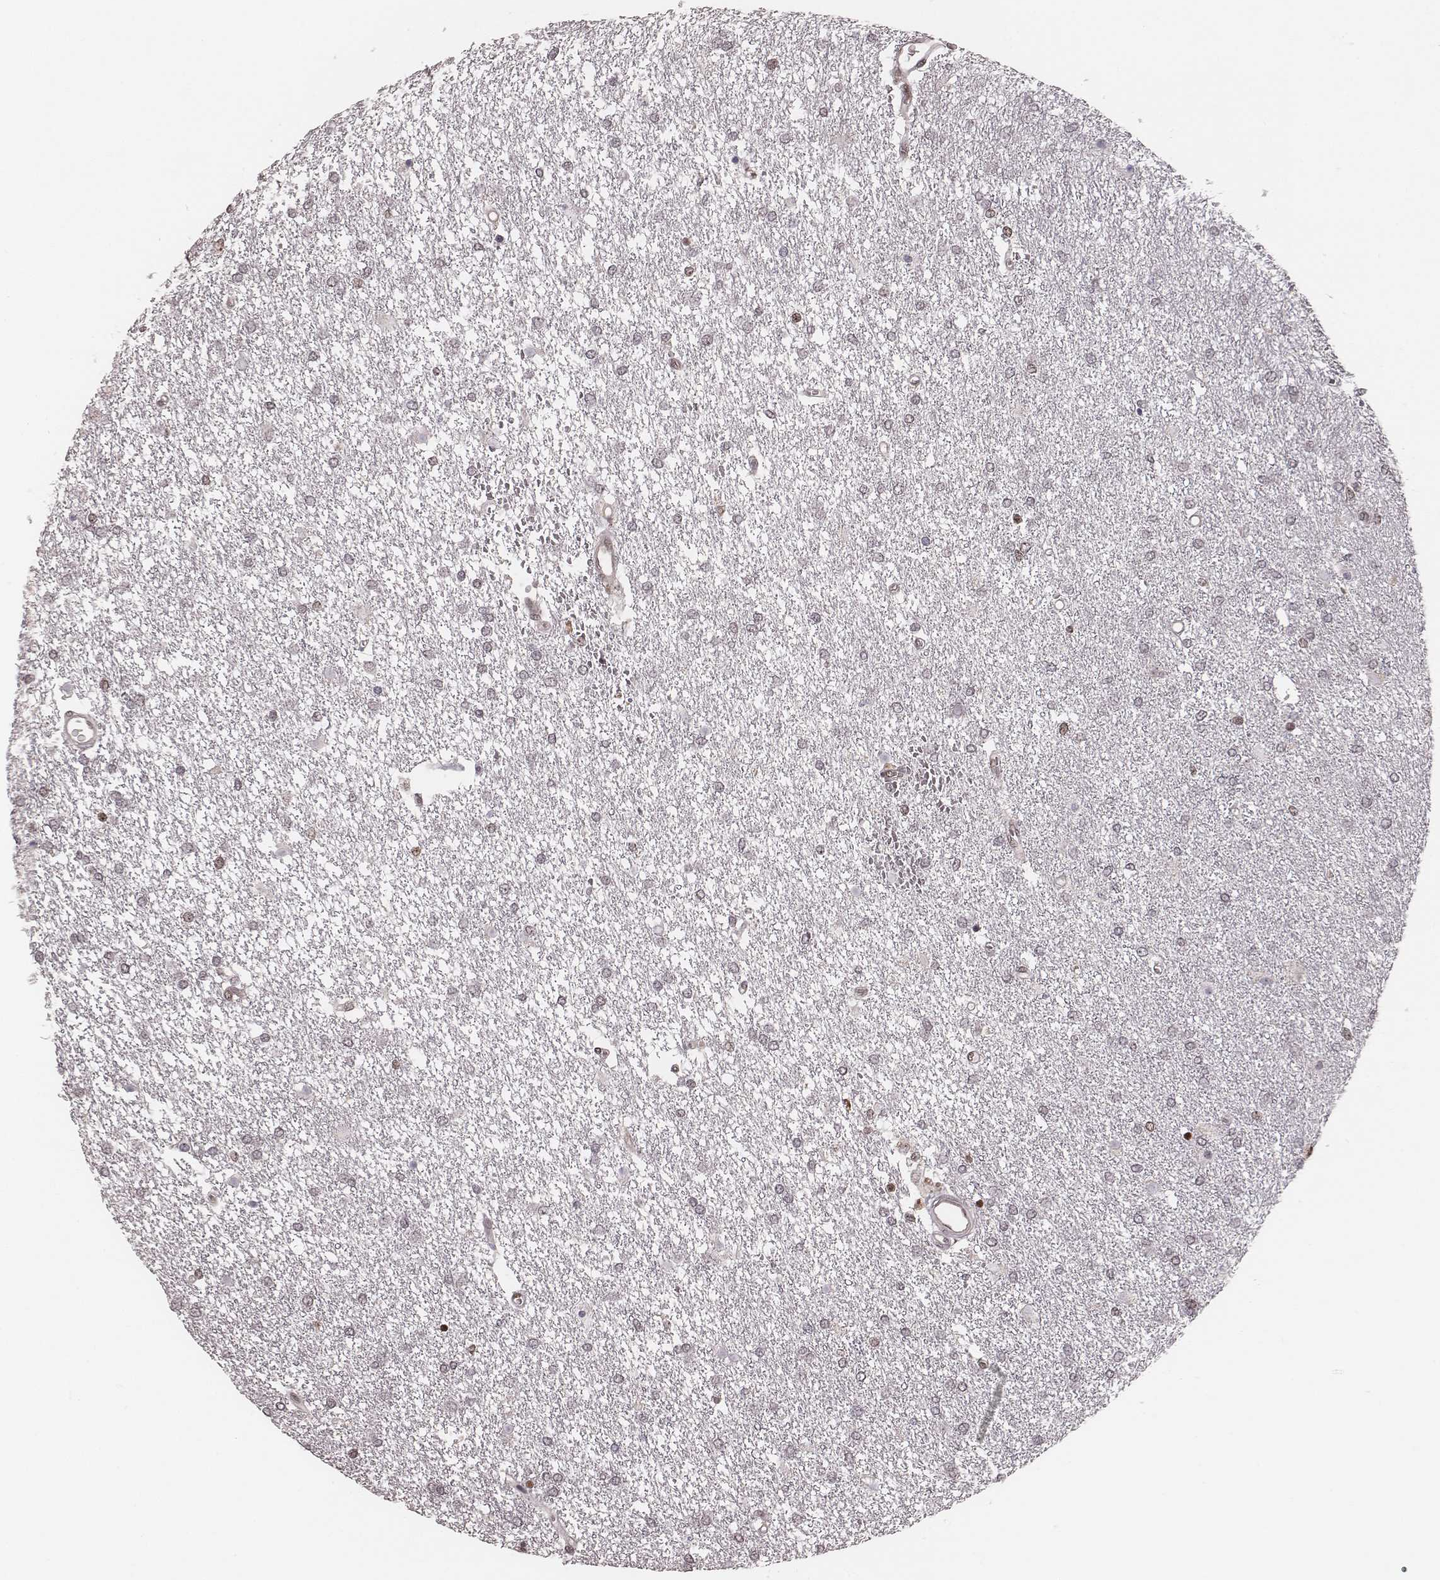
{"staining": {"intensity": "weak", "quantity": "<25%", "location": "nuclear"}, "tissue": "glioma", "cell_type": "Tumor cells", "image_type": "cancer", "snomed": [{"axis": "morphology", "description": "Glioma, malignant, High grade"}, {"axis": "topography", "description": "Brain"}], "caption": "Immunohistochemistry photomicrograph of malignant high-grade glioma stained for a protein (brown), which exhibits no staining in tumor cells.", "gene": "VRK3", "patient": {"sex": "female", "age": 61}}